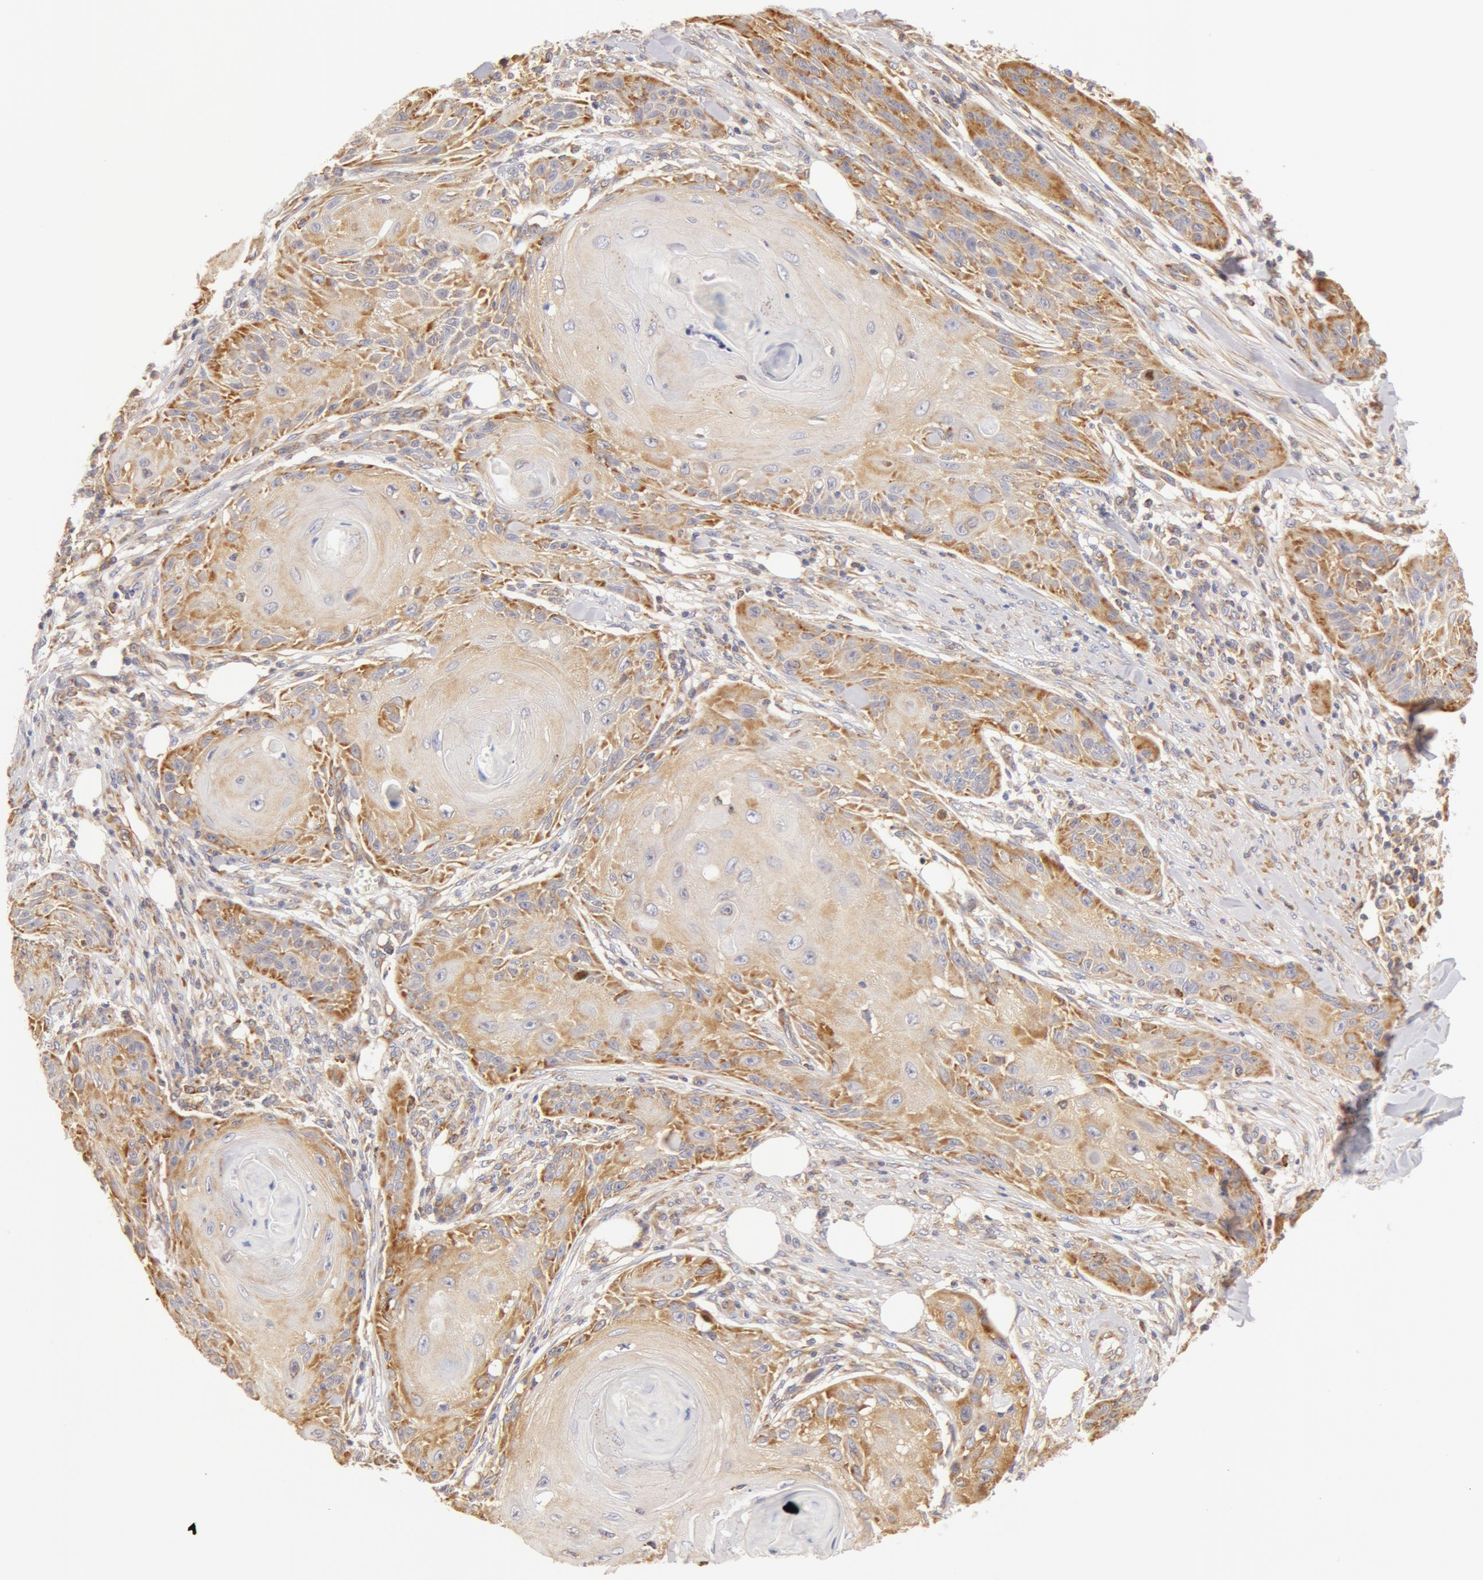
{"staining": {"intensity": "weak", "quantity": "<25%", "location": "cytoplasmic/membranous"}, "tissue": "skin cancer", "cell_type": "Tumor cells", "image_type": "cancer", "snomed": [{"axis": "morphology", "description": "Squamous cell carcinoma, NOS"}, {"axis": "topography", "description": "Skin"}], "caption": "The photomicrograph shows no significant positivity in tumor cells of skin cancer (squamous cell carcinoma).", "gene": "DDX3Y", "patient": {"sex": "female", "age": 88}}